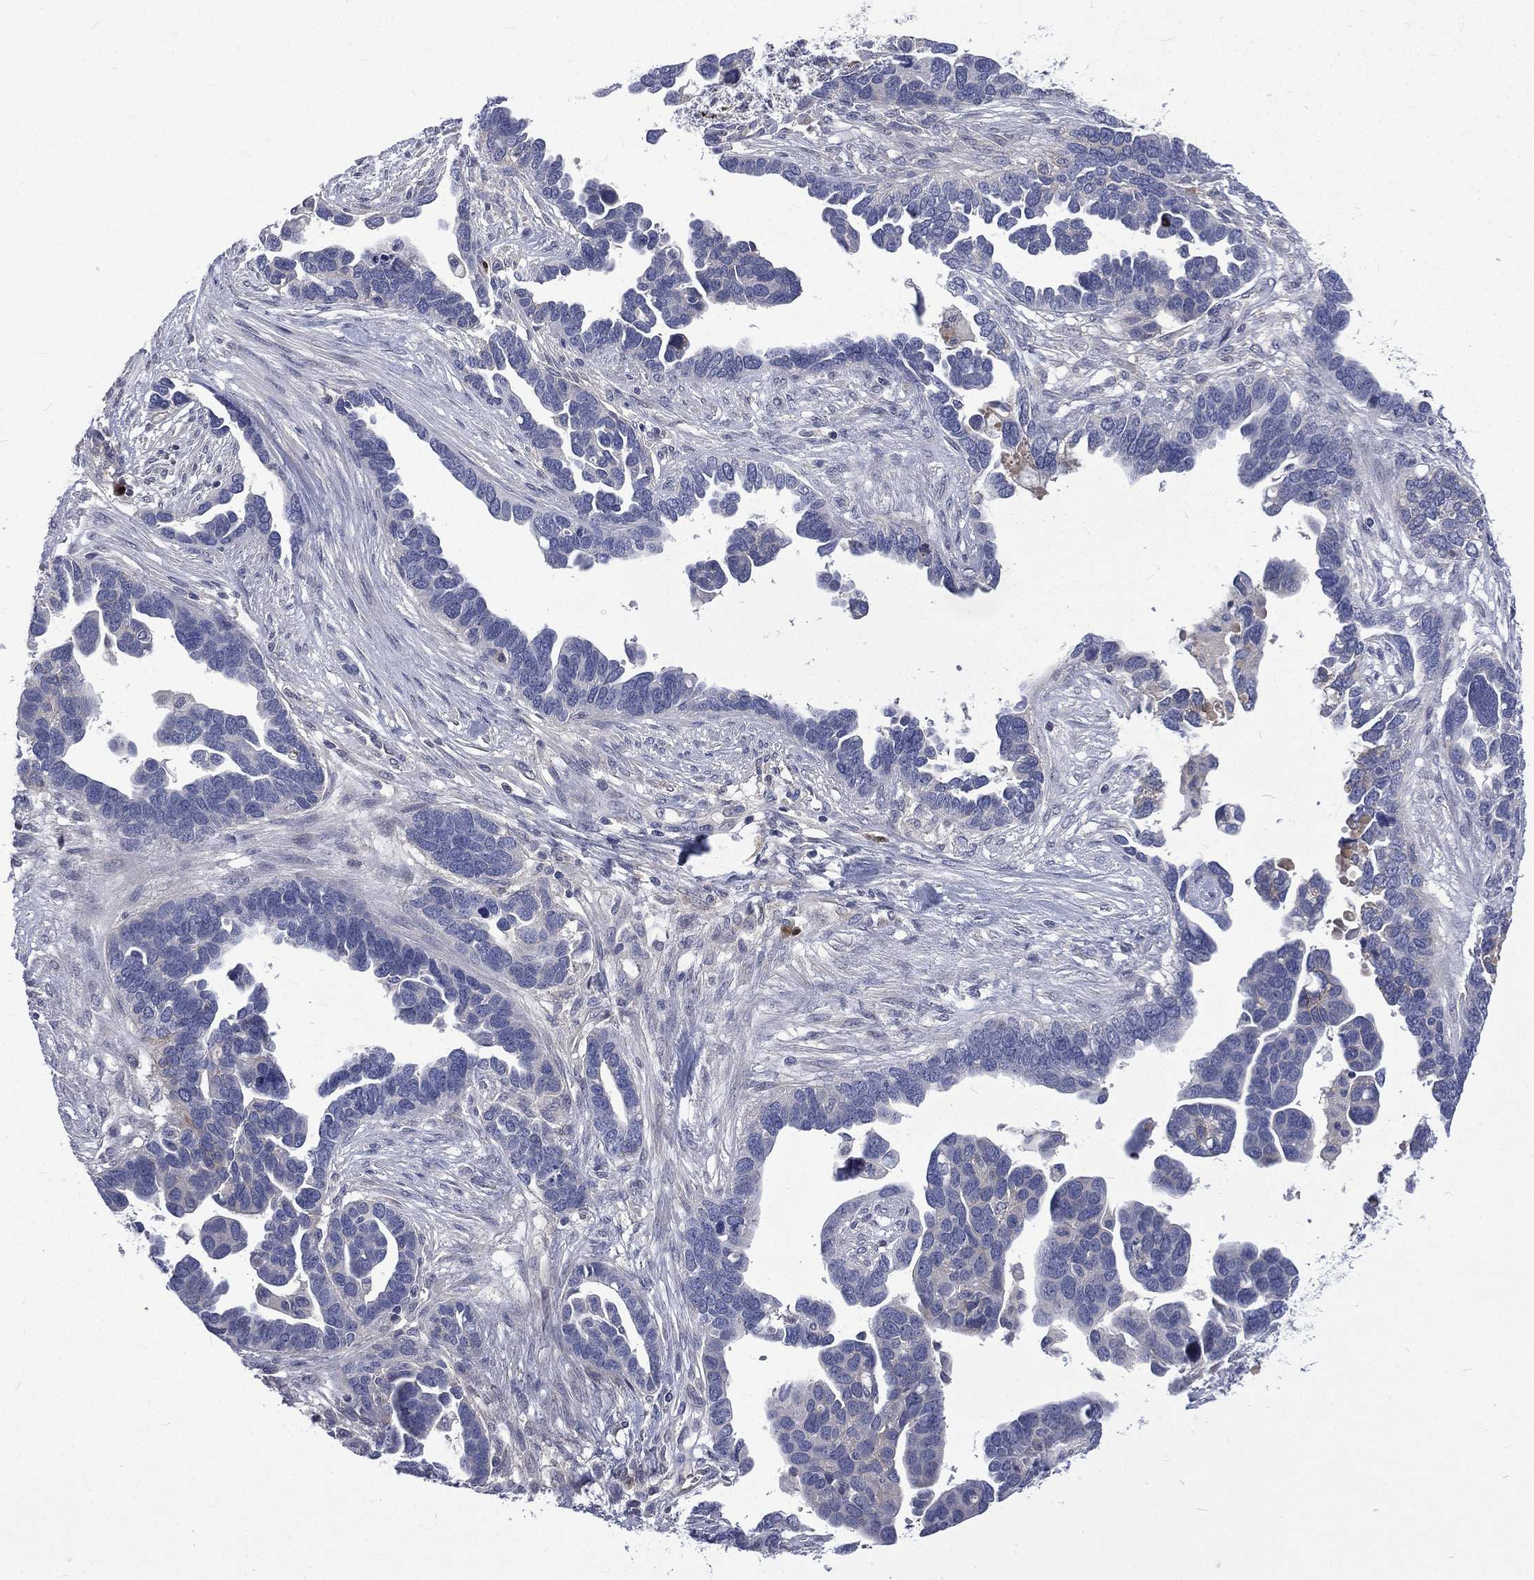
{"staining": {"intensity": "negative", "quantity": "none", "location": "none"}, "tissue": "ovarian cancer", "cell_type": "Tumor cells", "image_type": "cancer", "snomed": [{"axis": "morphology", "description": "Cystadenocarcinoma, serous, NOS"}, {"axis": "topography", "description": "Ovary"}], "caption": "Tumor cells are negative for protein expression in human serous cystadenocarcinoma (ovarian). (DAB immunohistochemistry visualized using brightfield microscopy, high magnification).", "gene": "CA12", "patient": {"sex": "female", "age": 54}}